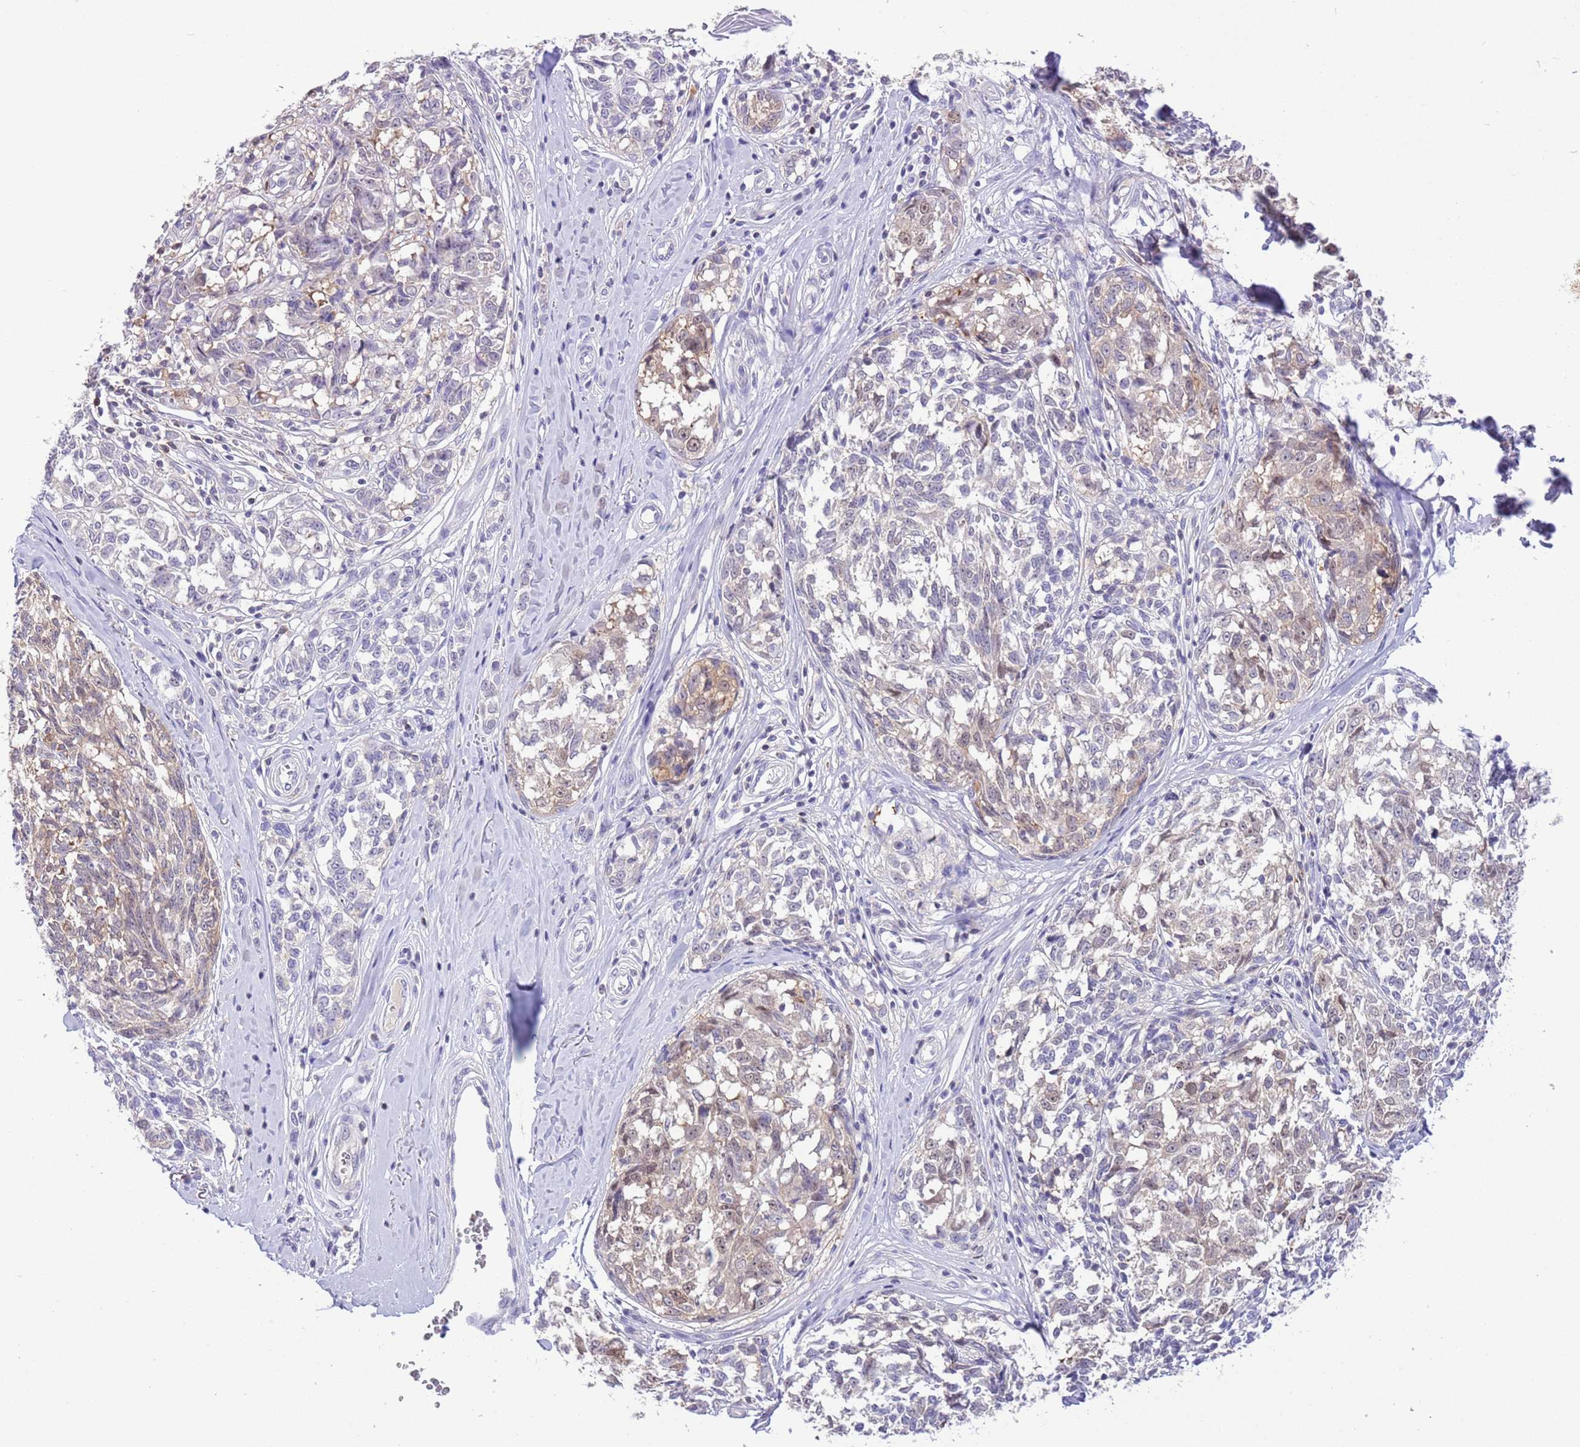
{"staining": {"intensity": "weak", "quantity": "<25%", "location": "cytoplasmic/membranous"}, "tissue": "melanoma", "cell_type": "Tumor cells", "image_type": "cancer", "snomed": [{"axis": "morphology", "description": "Normal tissue, NOS"}, {"axis": "morphology", "description": "Malignant melanoma, NOS"}, {"axis": "topography", "description": "Skin"}], "caption": "DAB immunohistochemical staining of human malignant melanoma shows no significant staining in tumor cells.", "gene": "PRR32", "patient": {"sex": "female", "age": 64}}